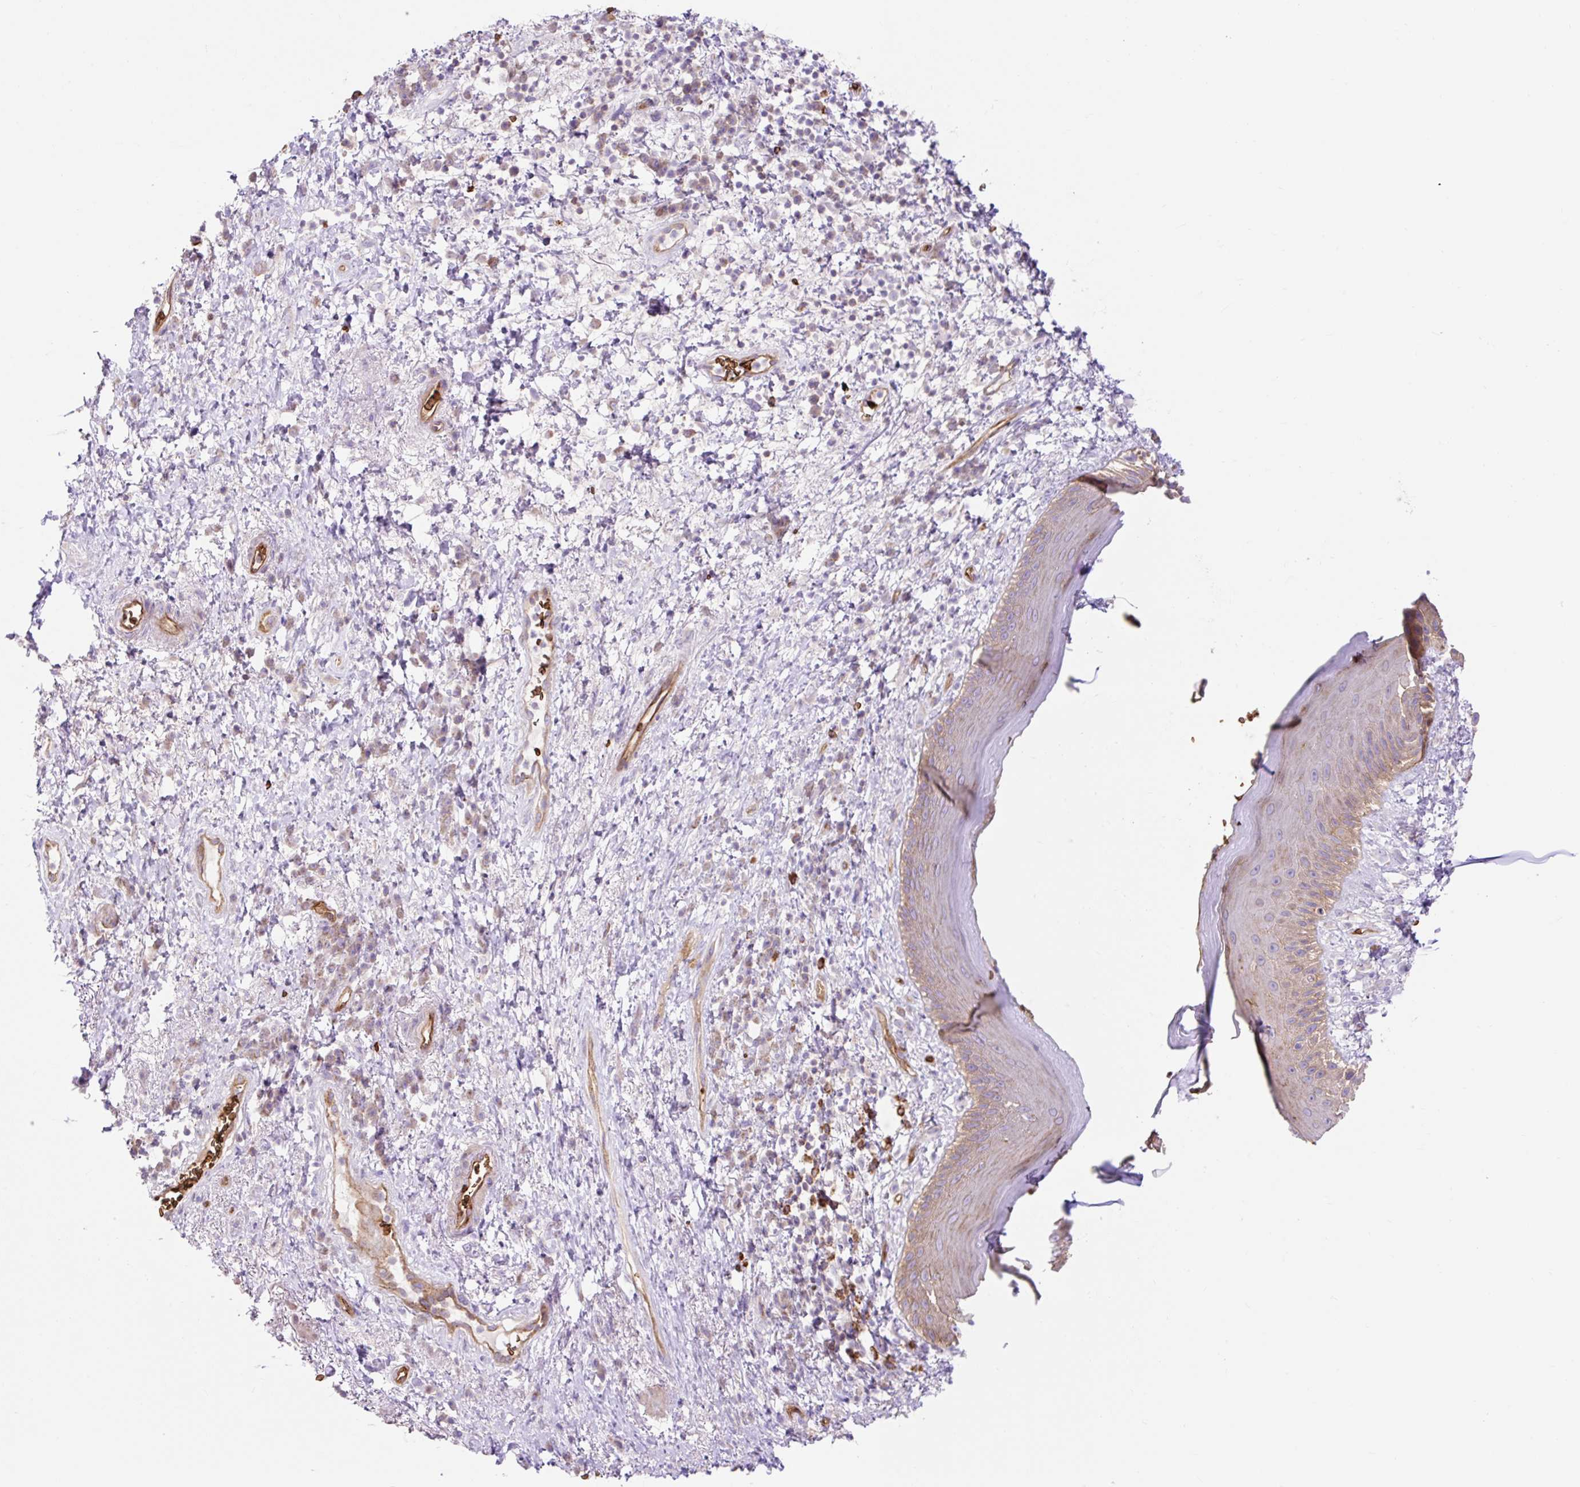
{"staining": {"intensity": "moderate", "quantity": "25%-75%", "location": "cytoplasmic/membranous"}, "tissue": "skin", "cell_type": "Epidermal cells", "image_type": "normal", "snomed": [{"axis": "morphology", "description": "Normal tissue, NOS"}, {"axis": "topography", "description": "Anal"}], "caption": "Immunohistochemistry of normal skin demonstrates medium levels of moderate cytoplasmic/membranous expression in about 25%-75% of epidermal cells.", "gene": "HIP1R", "patient": {"sex": "male", "age": 78}}